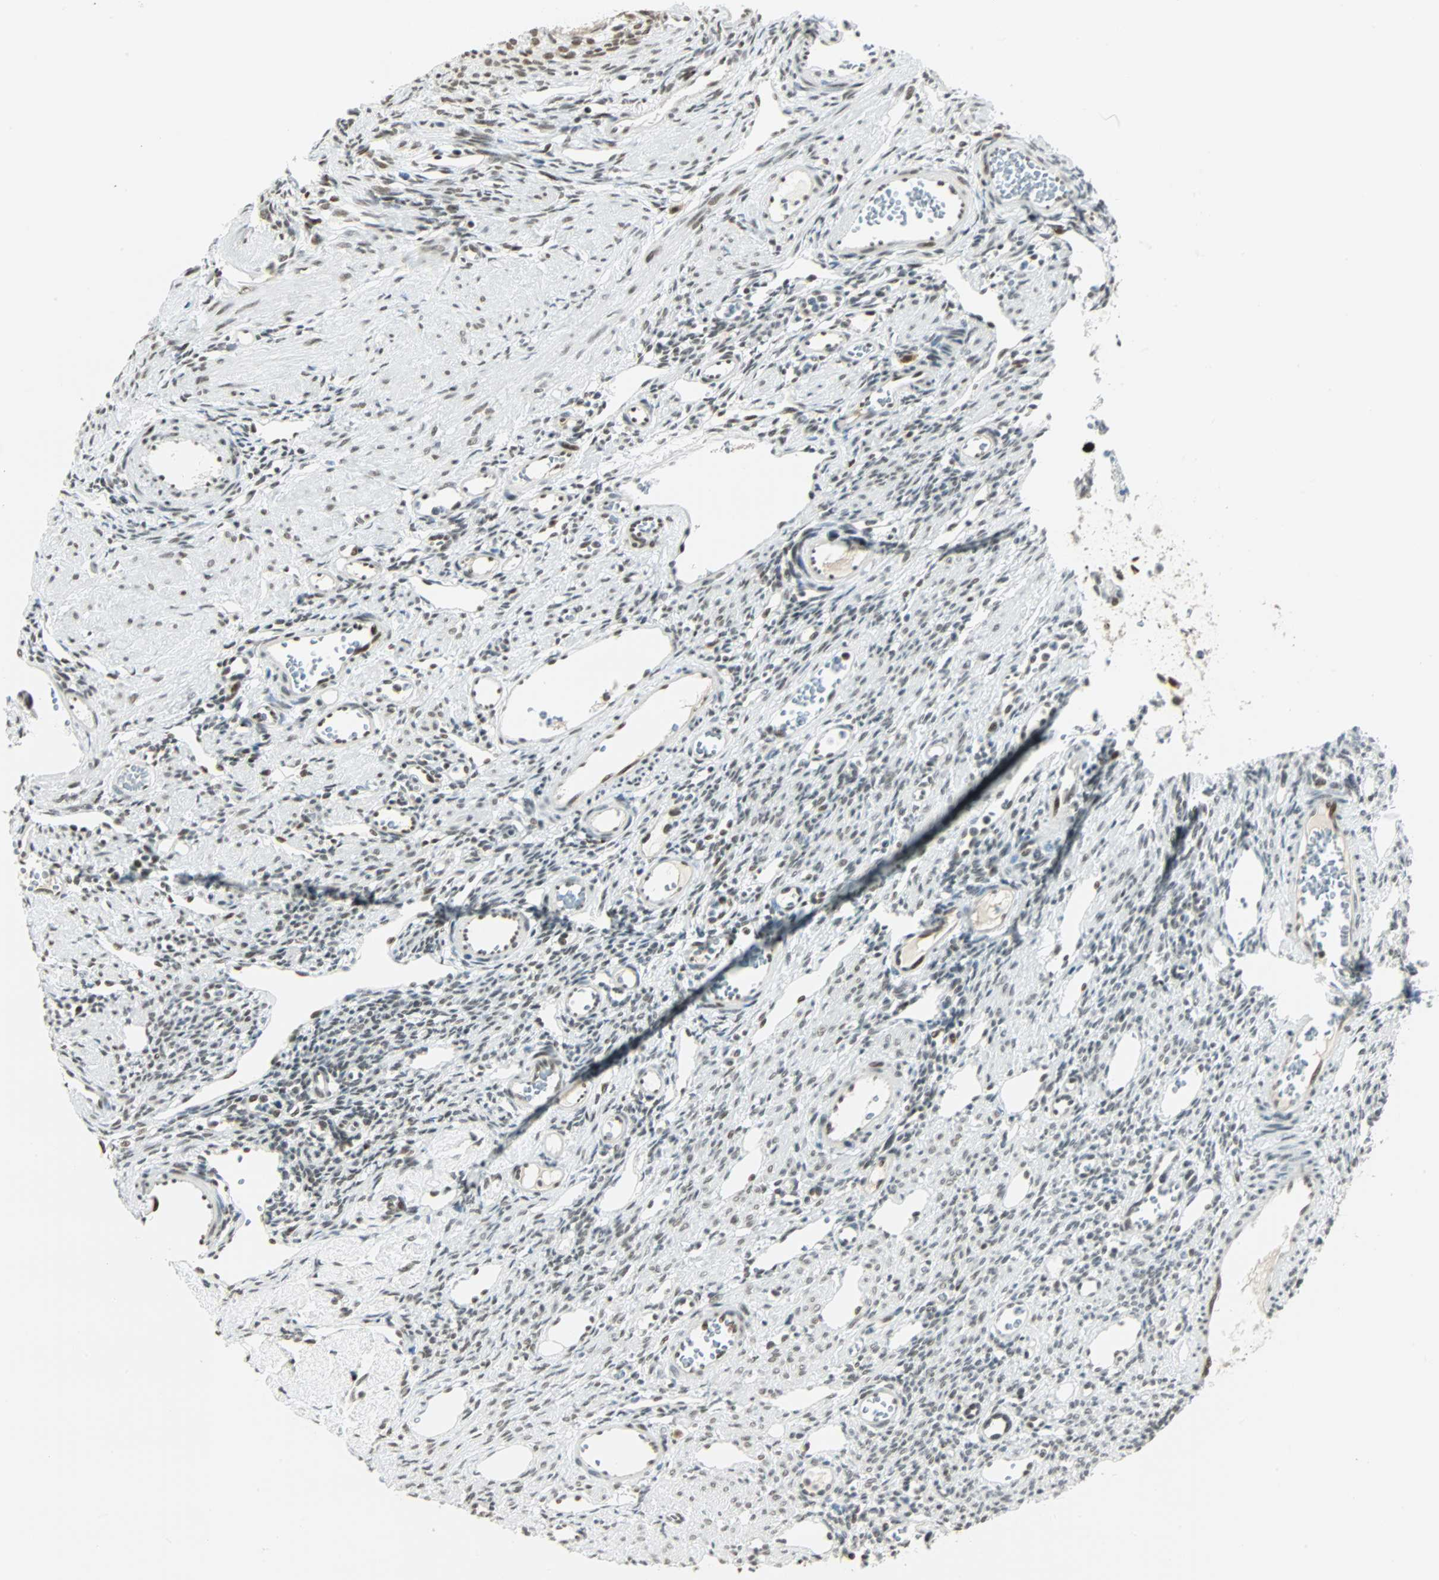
{"staining": {"intensity": "moderate", "quantity": "25%-75%", "location": "nuclear"}, "tissue": "ovary", "cell_type": "Ovarian stroma cells", "image_type": "normal", "snomed": [{"axis": "morphology", "description": "Normal tissue, NOS"}, {"axis": "topography", "description": "Ovary"}], "caption": "A brown stain shows moderate nuclear positivity of a protein in ovarian stroma cells of unremarkable ovary. The staining was performed using DAB, with brown indicating positive protein expression. Nuclei are stained blue with hematoxylin.", "gene": "NELFE", "patient": {"sex": "female", "age": 33}}